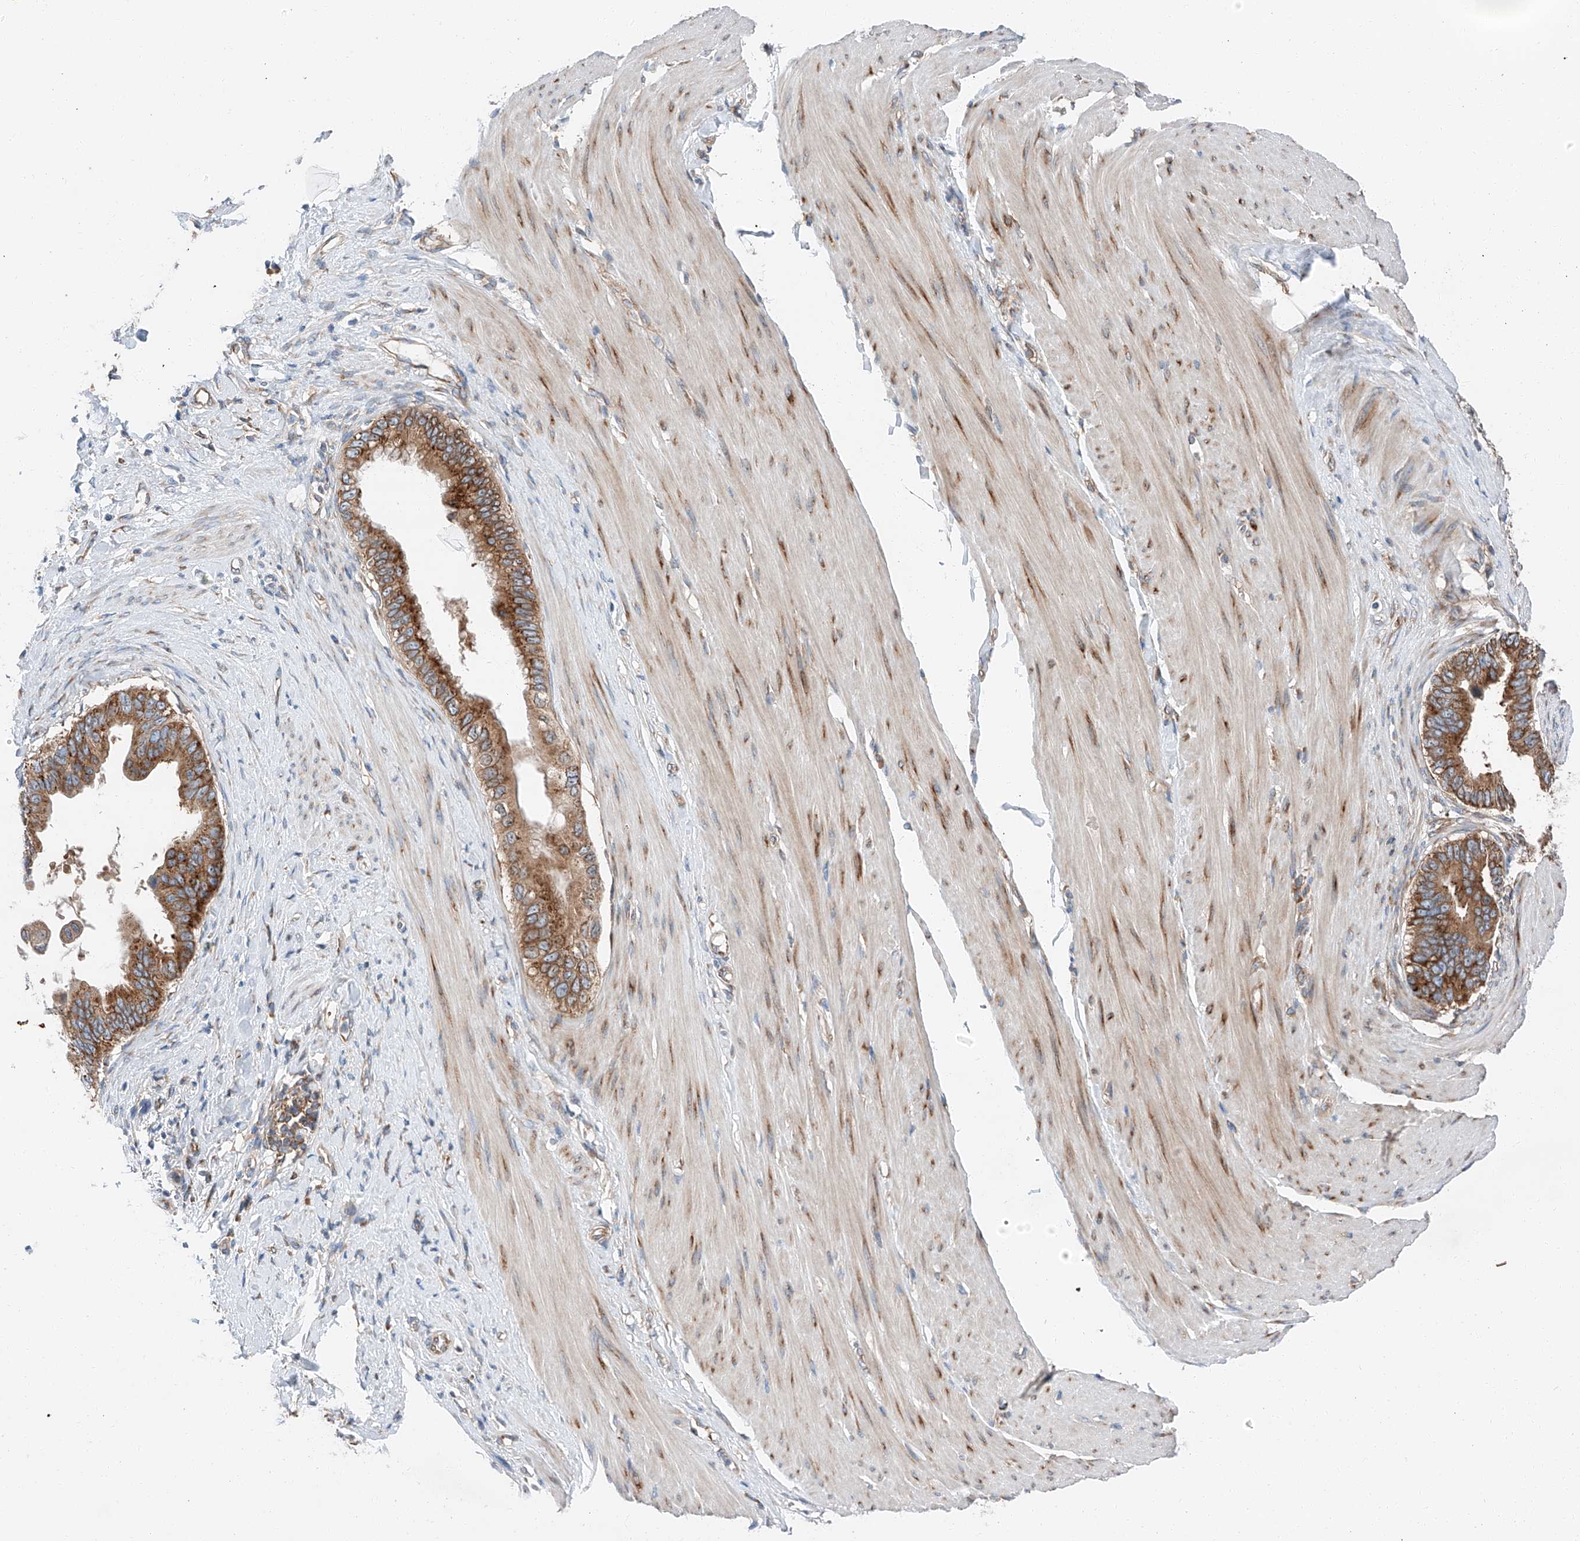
{"staining": {"intensity": "strong", "quantity": ">75%", "location": "cytoplasmic/membranous"}, "tissue": "pancreatic cancer", "cell_type": "Tumor cells", "image_type": "cancer", "snomed": [{"axis": "morphology", "description": "Adenocarcinoma, NOS"}, {"axis": "topography", "description": "Pancreas"}], "caption": "About >75% of tumor cells in human pancreatic cancer (adenocarcinoma) show strong cytoplasmic/membranous protein staining as visualized by brown immunohistochemical staining.", "gene": "ZC3H15", "patient": {"sex": "female", "age": 56}}